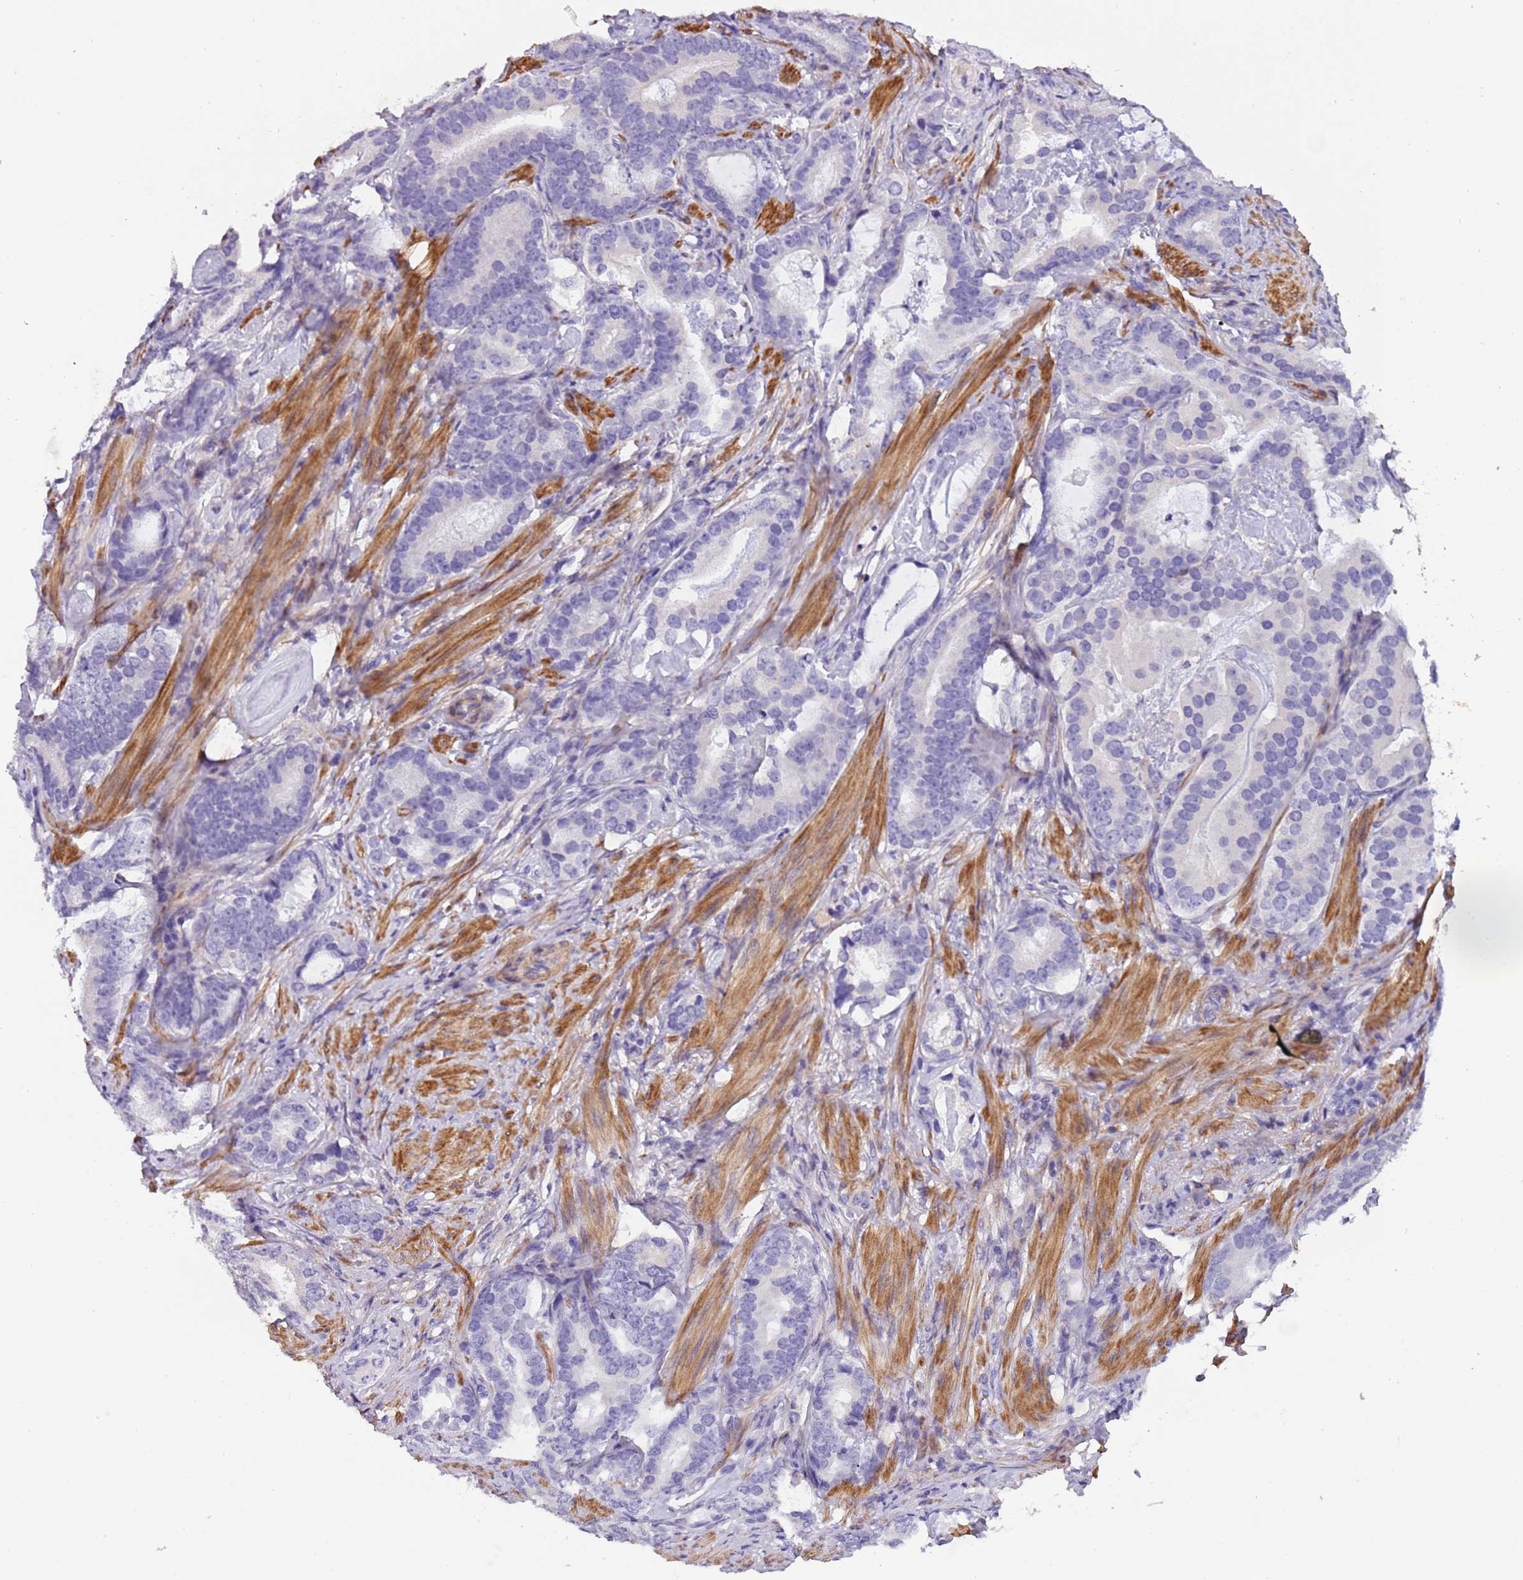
{"staining": {"intensity": "negative", "quantity": "none", "location": "none"}, "tissue": "prostate cancer", "cell_type": "Tumor cells", "image_type": "cancer", "snomed": [{"axis": "morphology", "description": "Adenocarcinoma, Low grade"}, {"axis": "topography", "description": "Prostate"}], "caption": "Immunohistochemistry image of neoplastic tissue: prostate adenocarcinoma (low-grade) stained with DAB (3,3'-diaminobenzidine) displays no significant protein expression in tumor cells.", "gene": "PCGF2", "patient": {"sex": "male", "age": 71}}